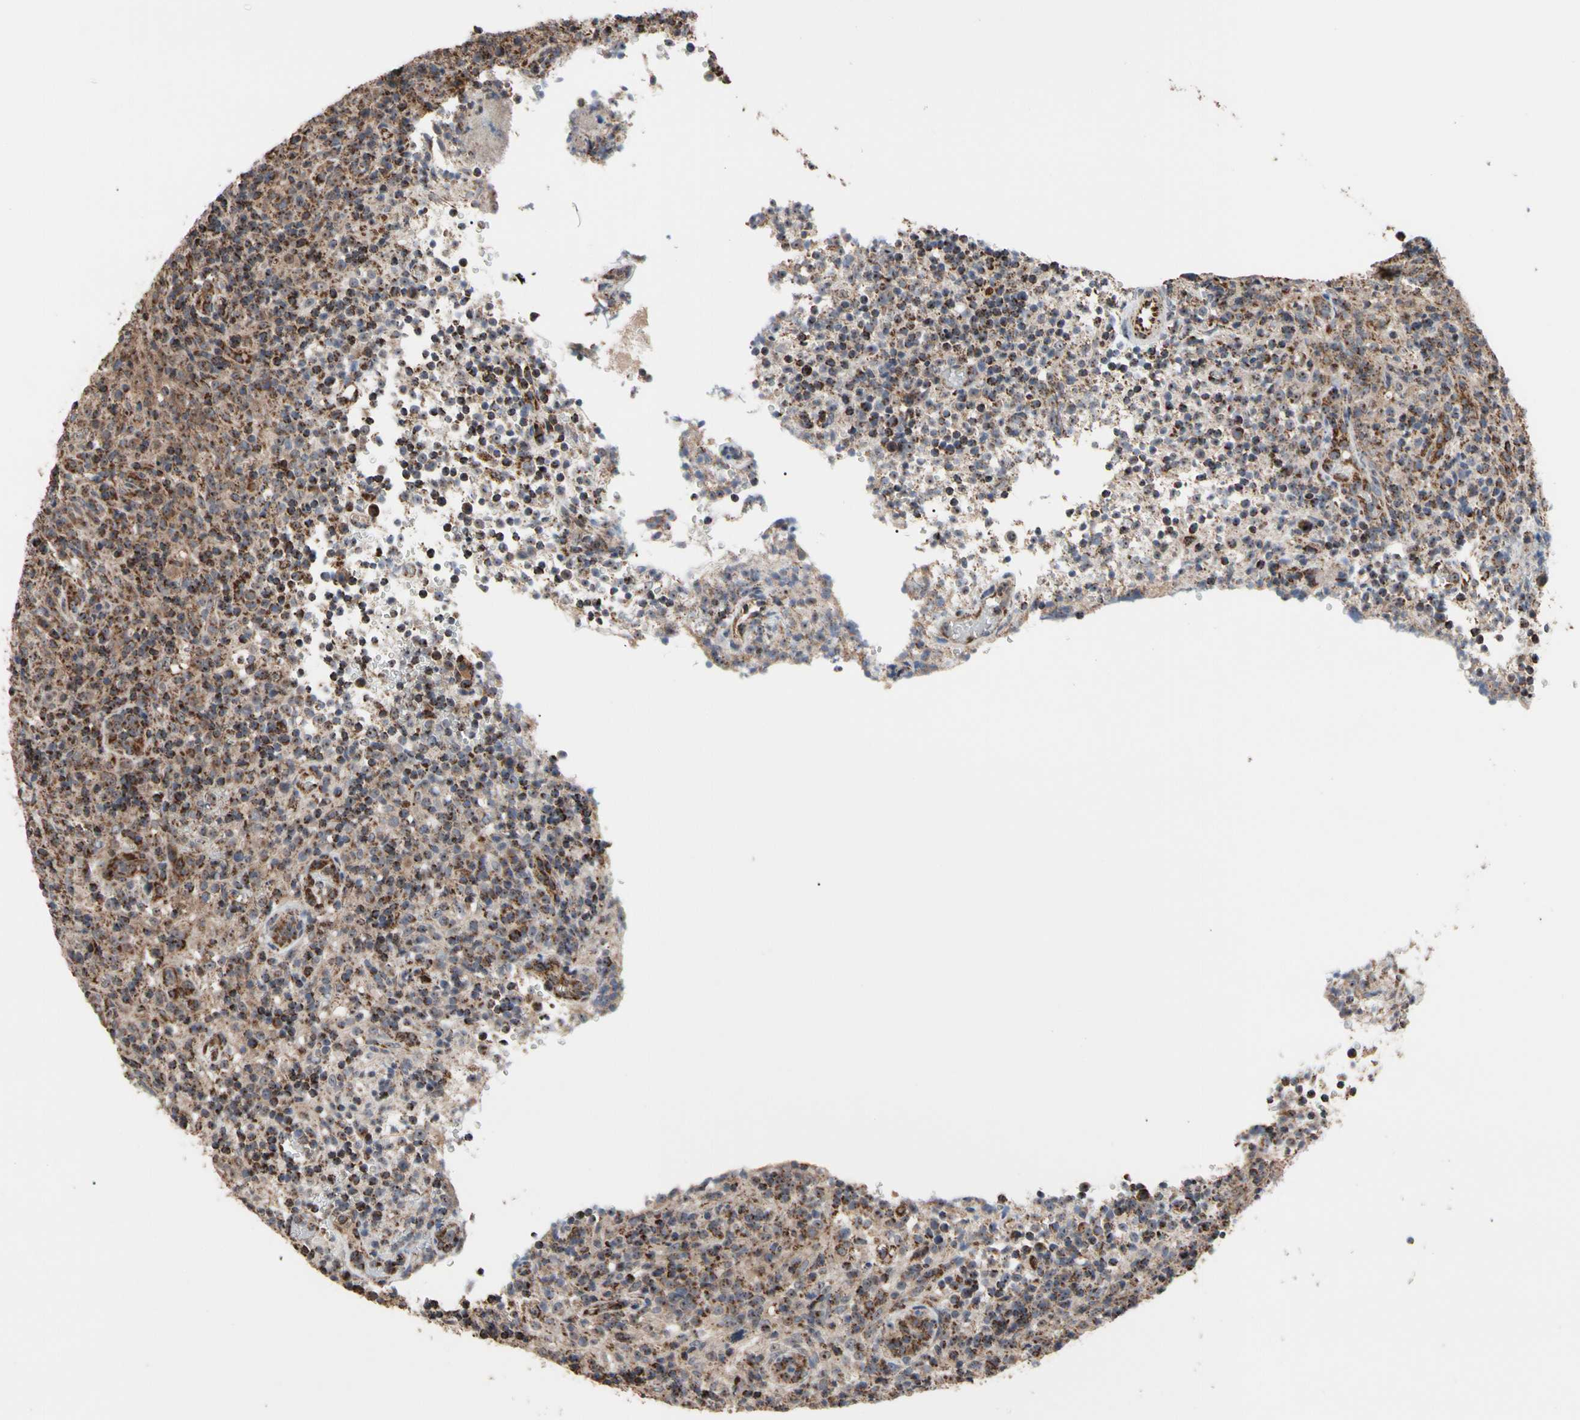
{"staining": {"intensity": "strong", "quantity": ">75%", "location": "cytoplasmic/membranous"}, "tissue": "lymphoma", "cell_type": "Tumor cells", "image_type": "cancer", "snomed": [{"axis": "morphology", "description": "Malignant lymphoma, non-Hodgkin's type, High grade"}, {"axis": "topography", "description": "Lymph node"}], "caption": "This image exhibits lymphoma stained with immunohistochemistry (IHC) to label a protein in brown. The cytoplasmic/membranous of tumor cells show strong positivity for the protein. Nuclei are counter-stained blue.", "gene": "FAM110B", "patient": {"sex": "female", "age": 76}}